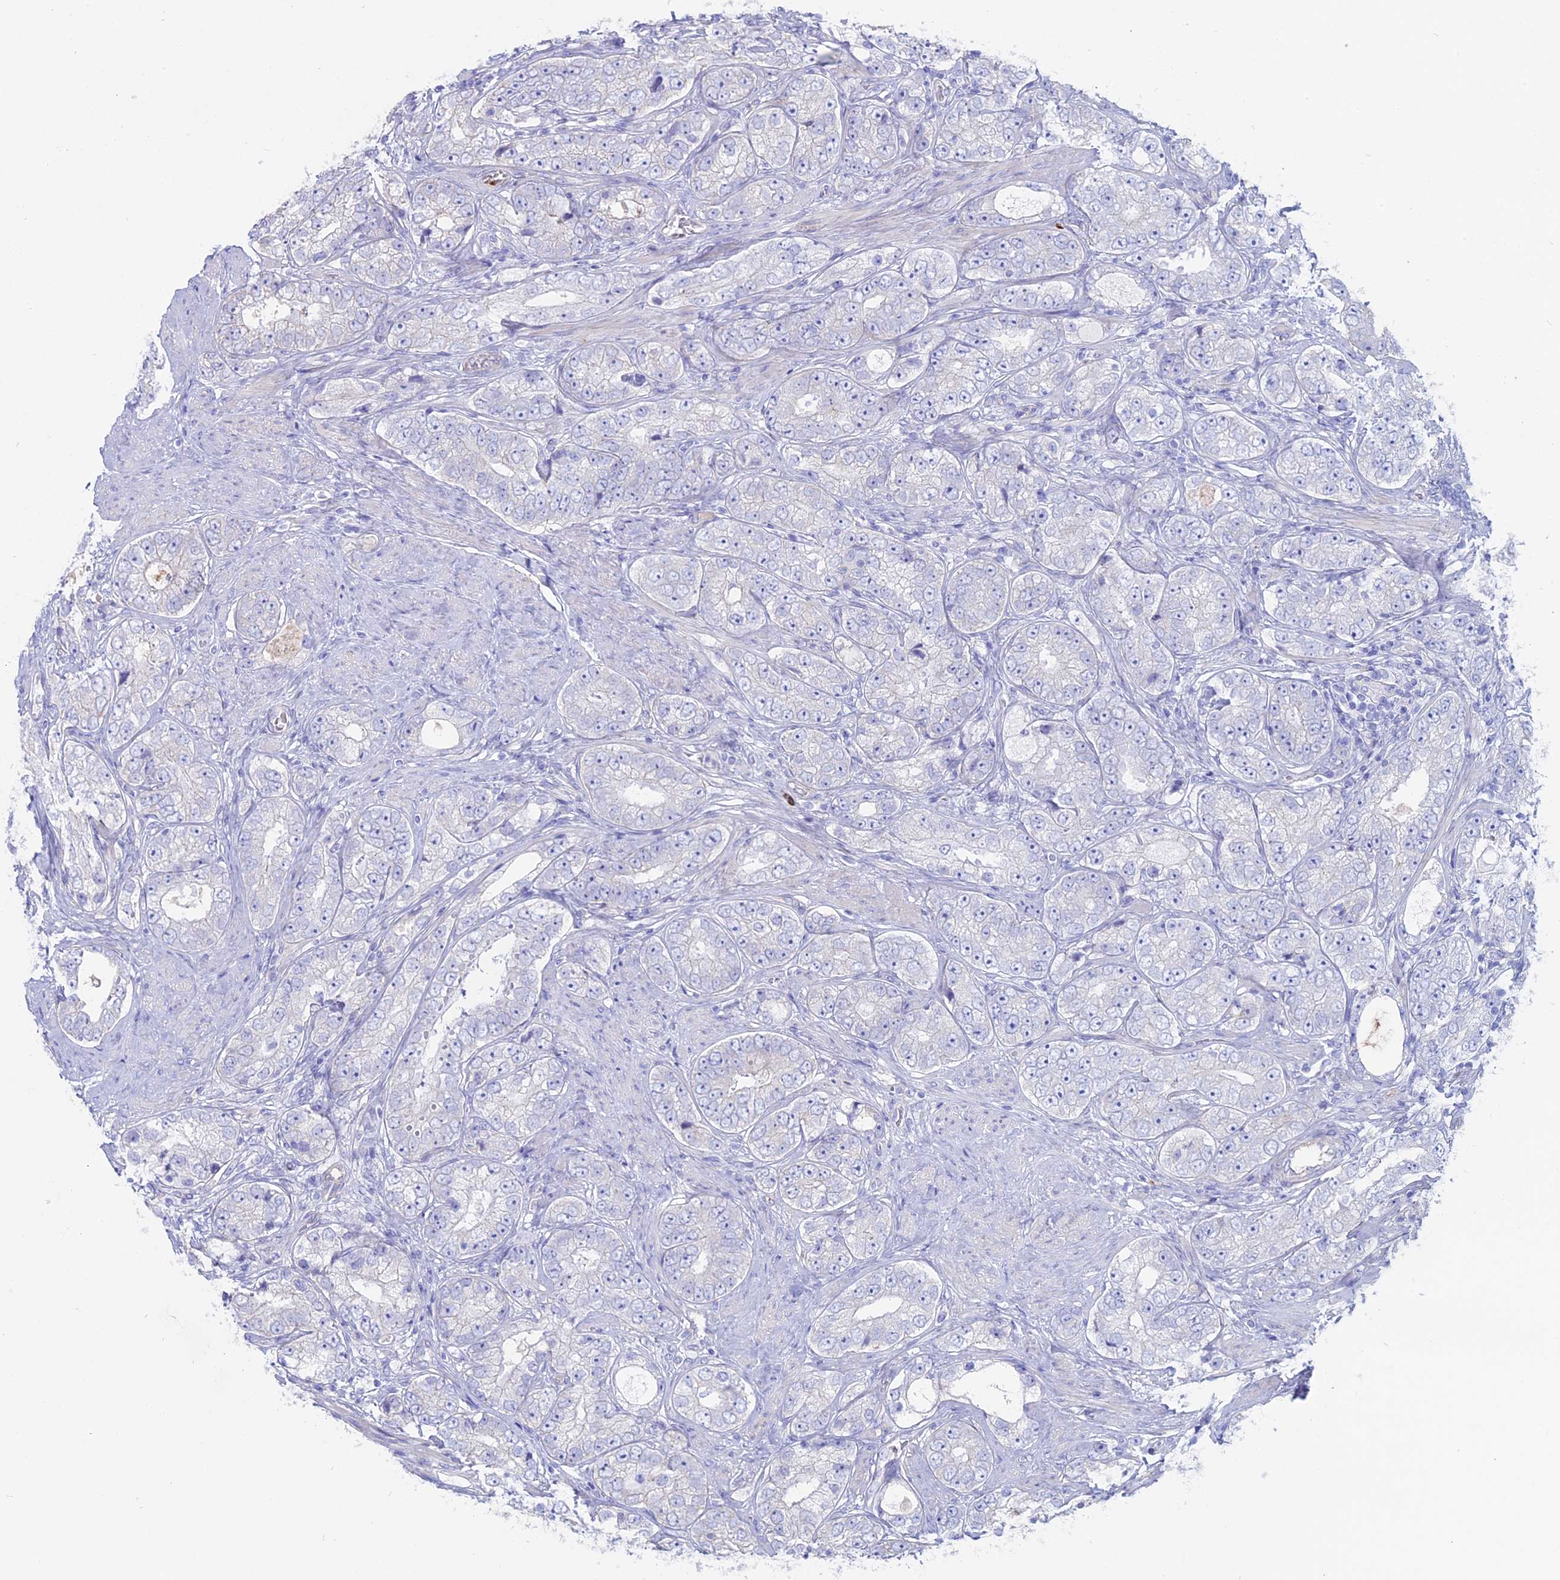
{"staining": {"intensity": "negative", "quantity": "none", "location": "none"}, "tissue": "prostate cancer", "cell_type": "Tumor cells", "image_type": "cancer", "snomed": [{"axis": "morphology", "description": "Adenocarcinoma, High grade"}, {"axis": "topography", "description": "Prostate"}], "caption": "A high-resolution image shows IHC staining of adenocarcinoma (high-grade) (prostate), which exhibits no significant positivity in tumor cells.", "gene": "OR2AE1", "patient": {"sex": "male", "age": 56}}